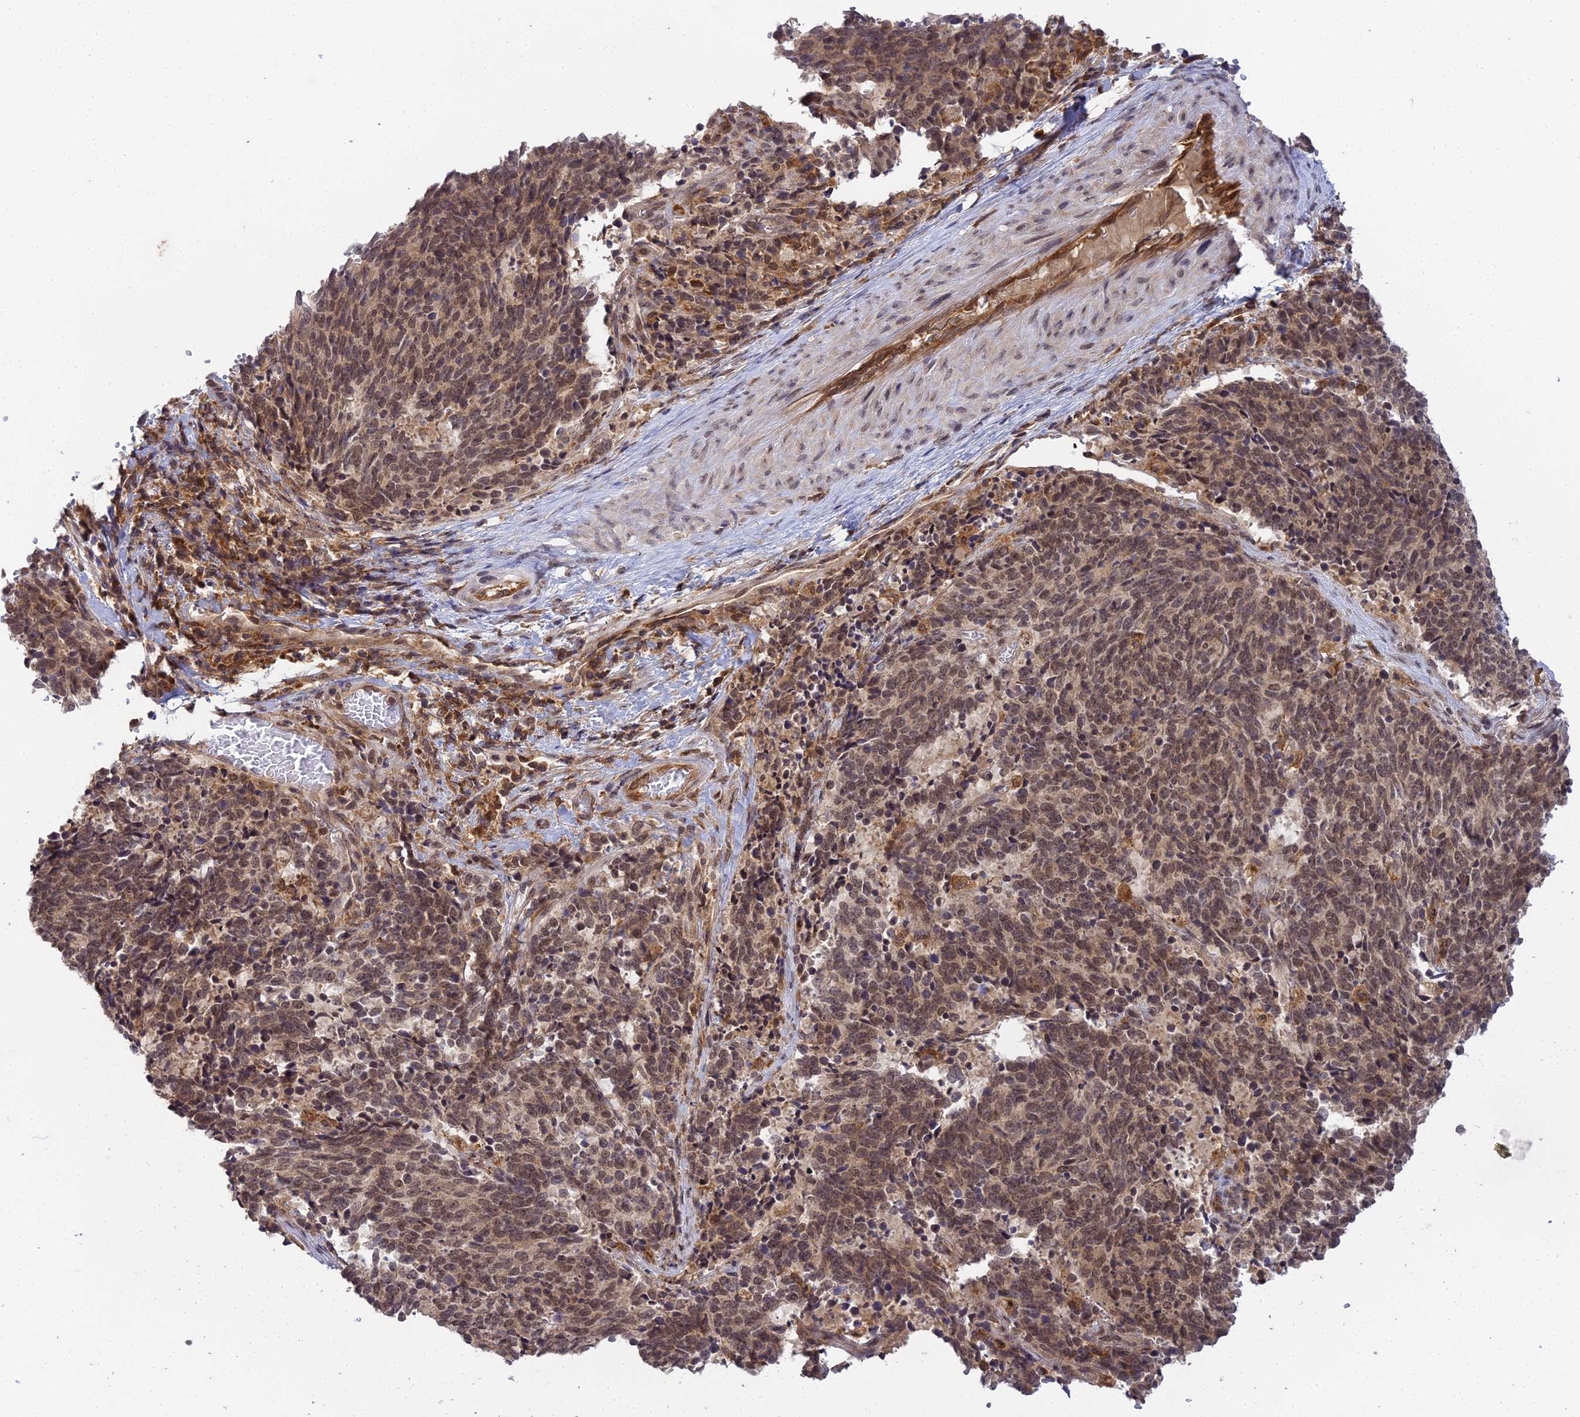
{"staining": {"intensity": "moderate", "quantity": ">75%", "location": "nuclear"}, "tissue": "cervical cancer", "cell_type": "Tumor cells", "image_type": "cancer", "snomed": [{"axis": "morphology", "description": "Squamous cell carcinoma, NOS"}, {"axis": "topography", "description": "Cervix"}], "caption": "Squamous cell carcinoma (cervical) was stained to show a protein in brown. There is medium levels of moderate nuclear staining in approximately >75% of tumor cells.", "gene": "TPRX1", "patient": {"sex": "female", "age": 29}}